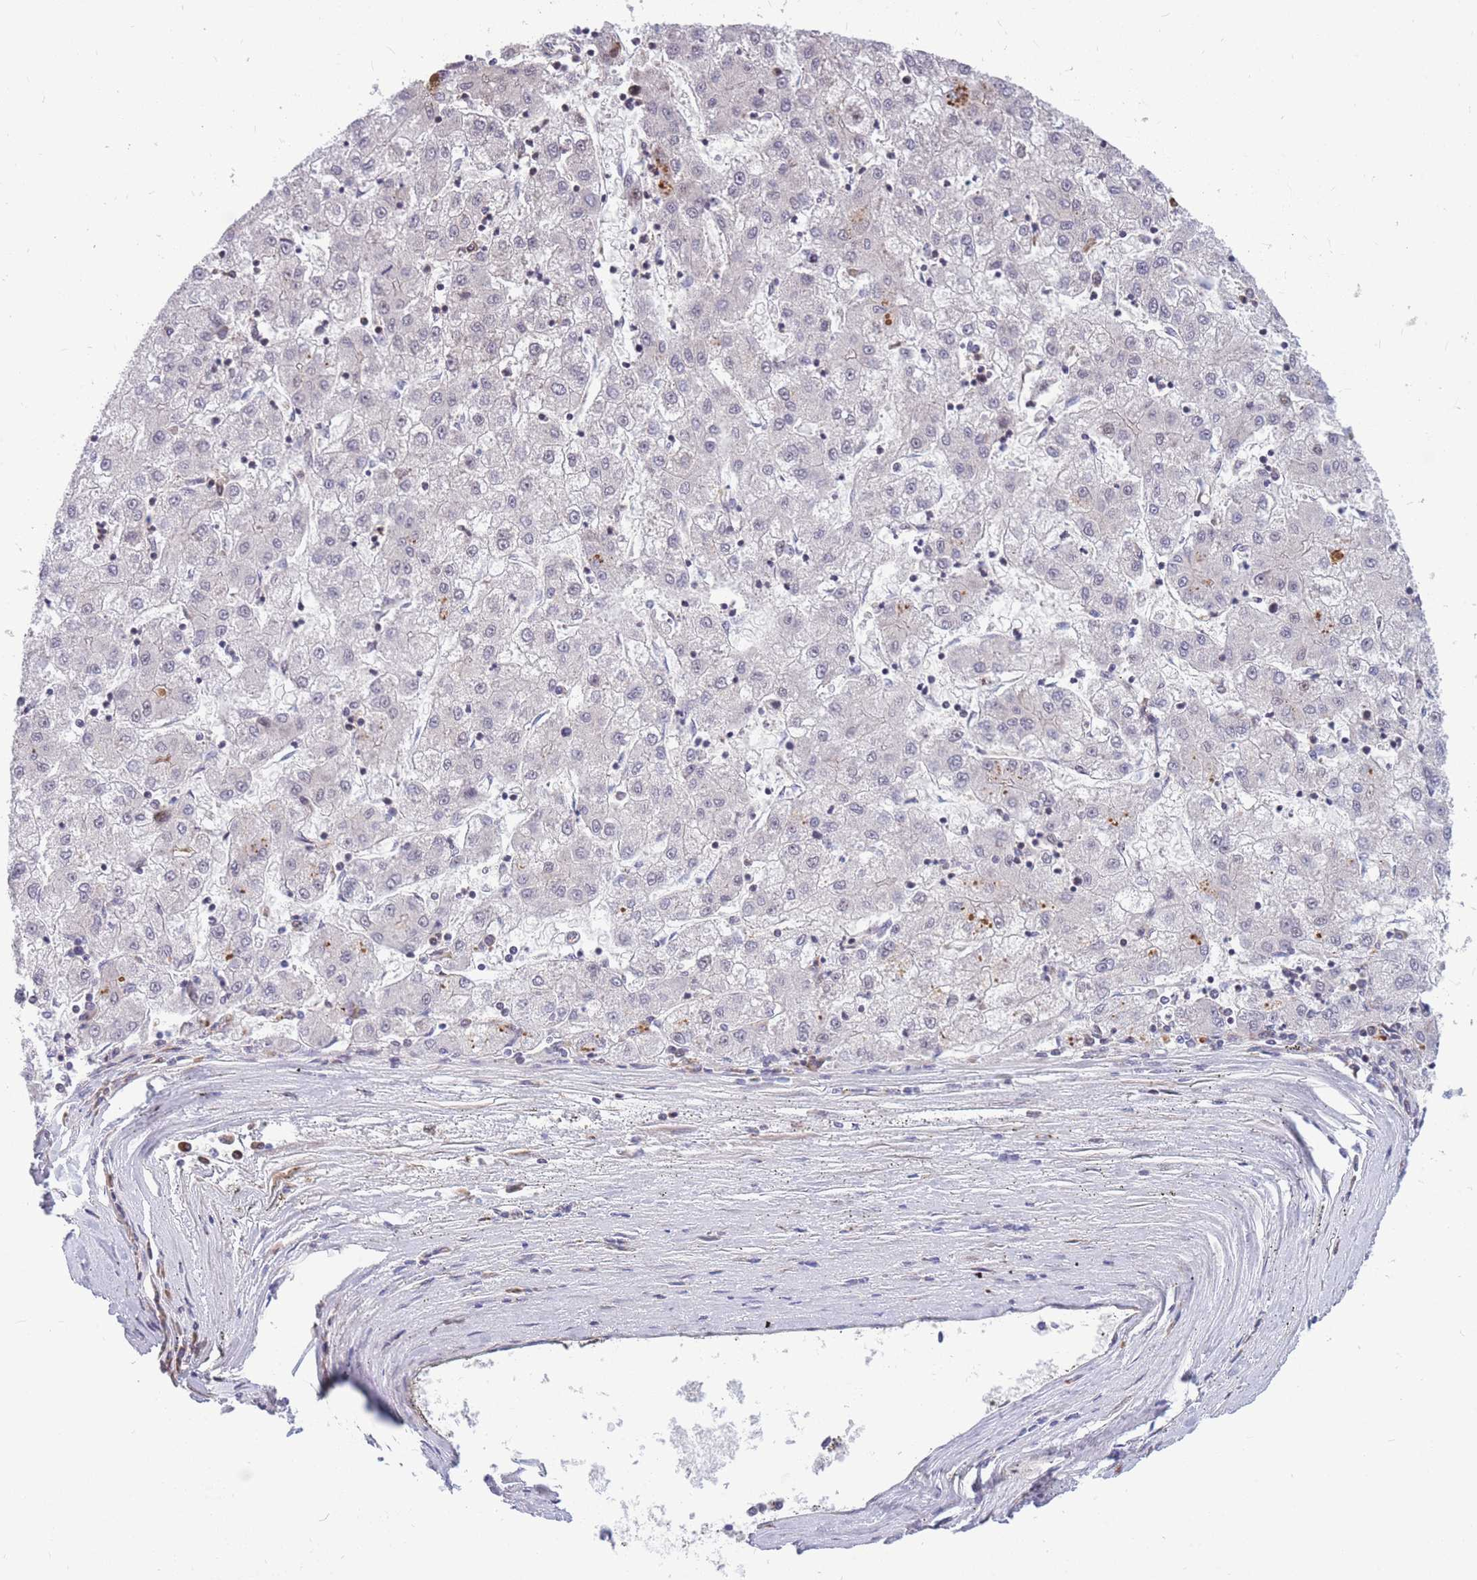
{"staining": {"intensity": "negative", "quantity": "none", "location": "none"}, "tissue": "liver cancer", "cell_type": "Tumor cells", "image_type": "cancer", "snomed": [{"axis": "morphology", "description": "Carcinoma, Hepatocellular, NOS"}, {"axis": "topography", "description": "Liver"}], "caption": "Hepatocellular carcinoma (liver) was stained to show a protein in brown. There is no significant expression in tumor cells.", "gene": "CRACD", "patient": {"sex": "male", "age": 72}}